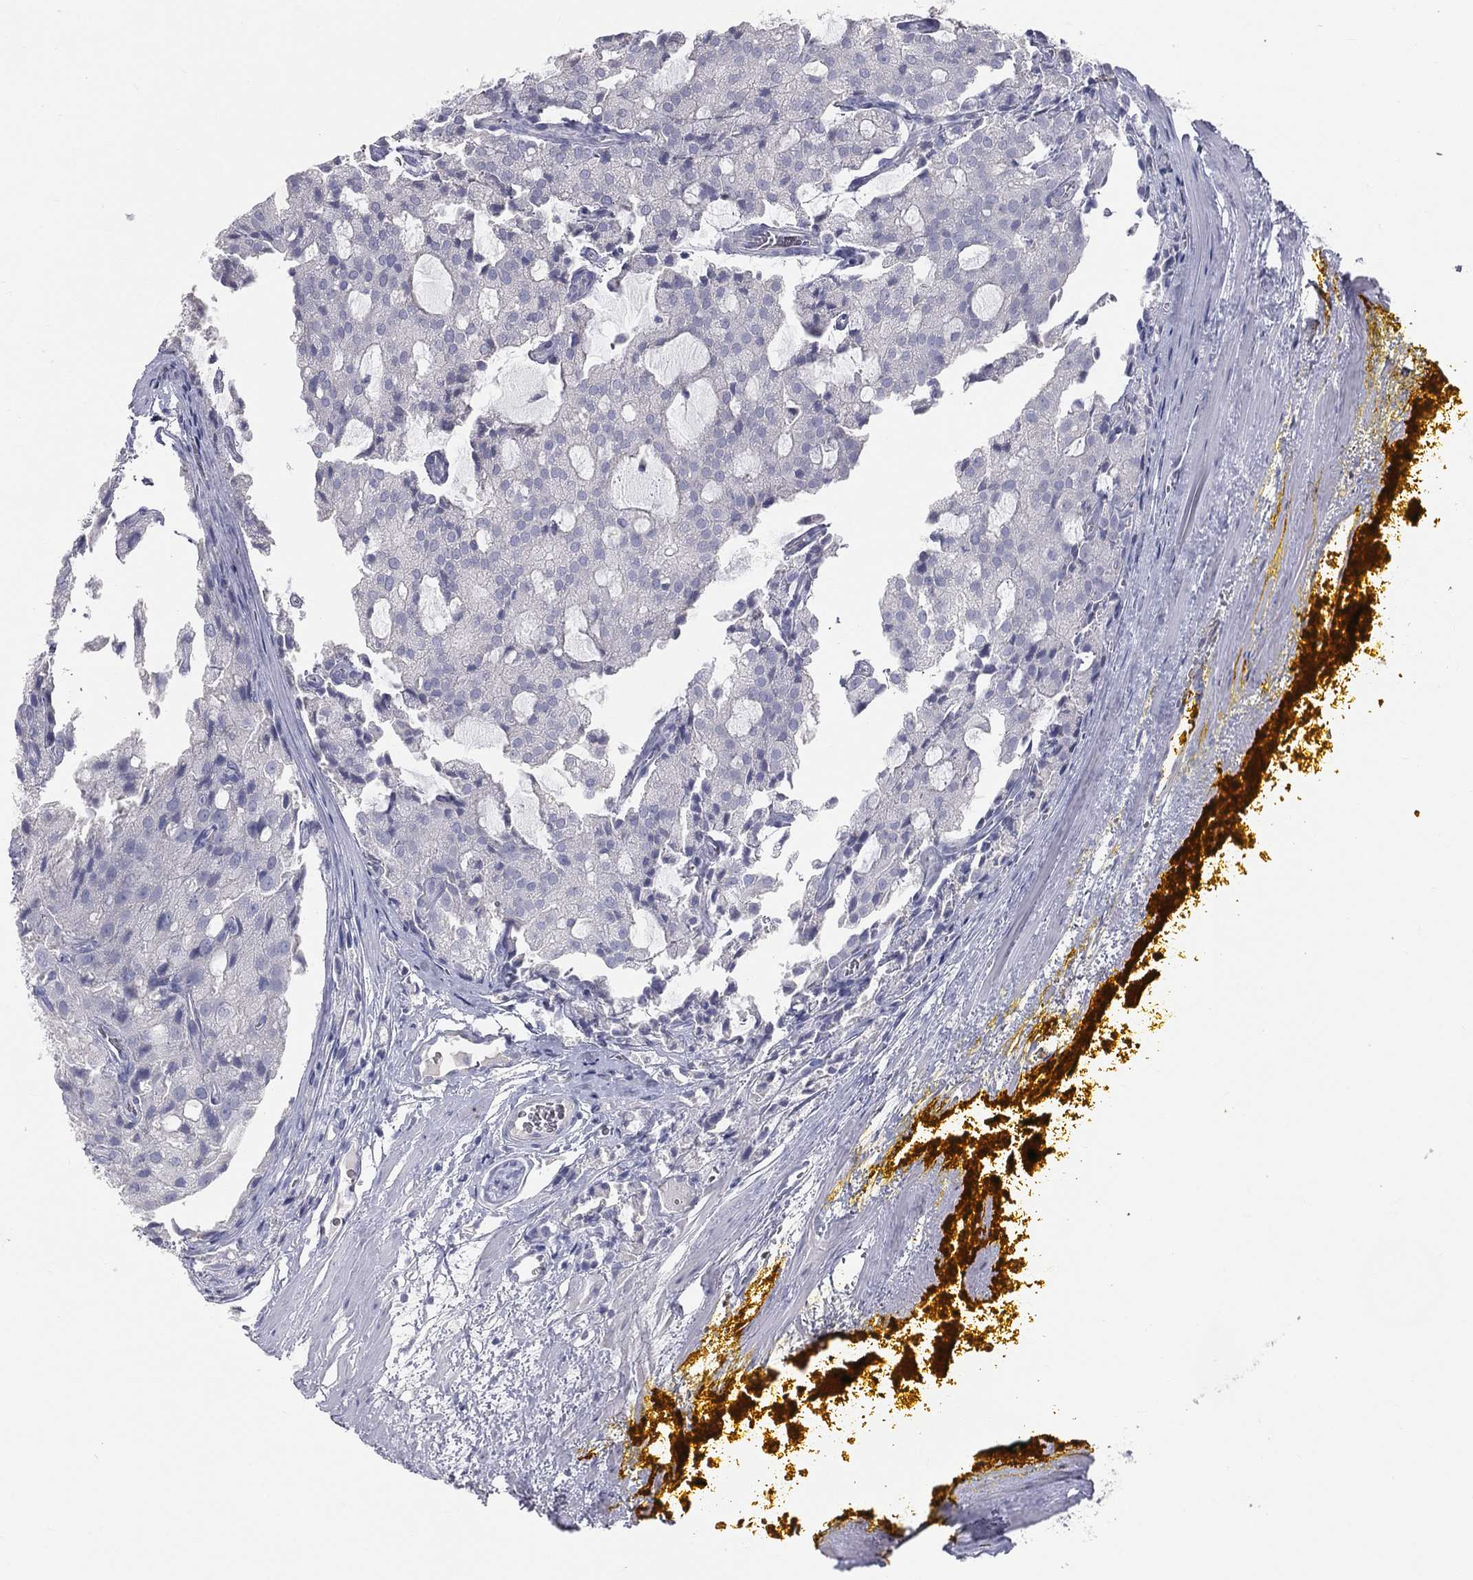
{"staining": {"intensity": "negative", "quantity": "none", "location": "none"}, "tissue": "prostate cancer", "cell_type": "Tumor cells", "image_type": "cancer", "snomed": [{"axis": "morphology", "description": "Adenocarcinoma, NOS"}, {"axis": "topography", "description": "Prostate and seminal vesicle, NOS"}, {"axis": "topography", "description": "Prostate"}], "caption": "This is a histopathology image of IHC staining of prostate cancer (adenocarcinoma), which shows no positivity in tumor cells.", "gene": "STK31", "patient": {"sex": "male", "age": 67}}